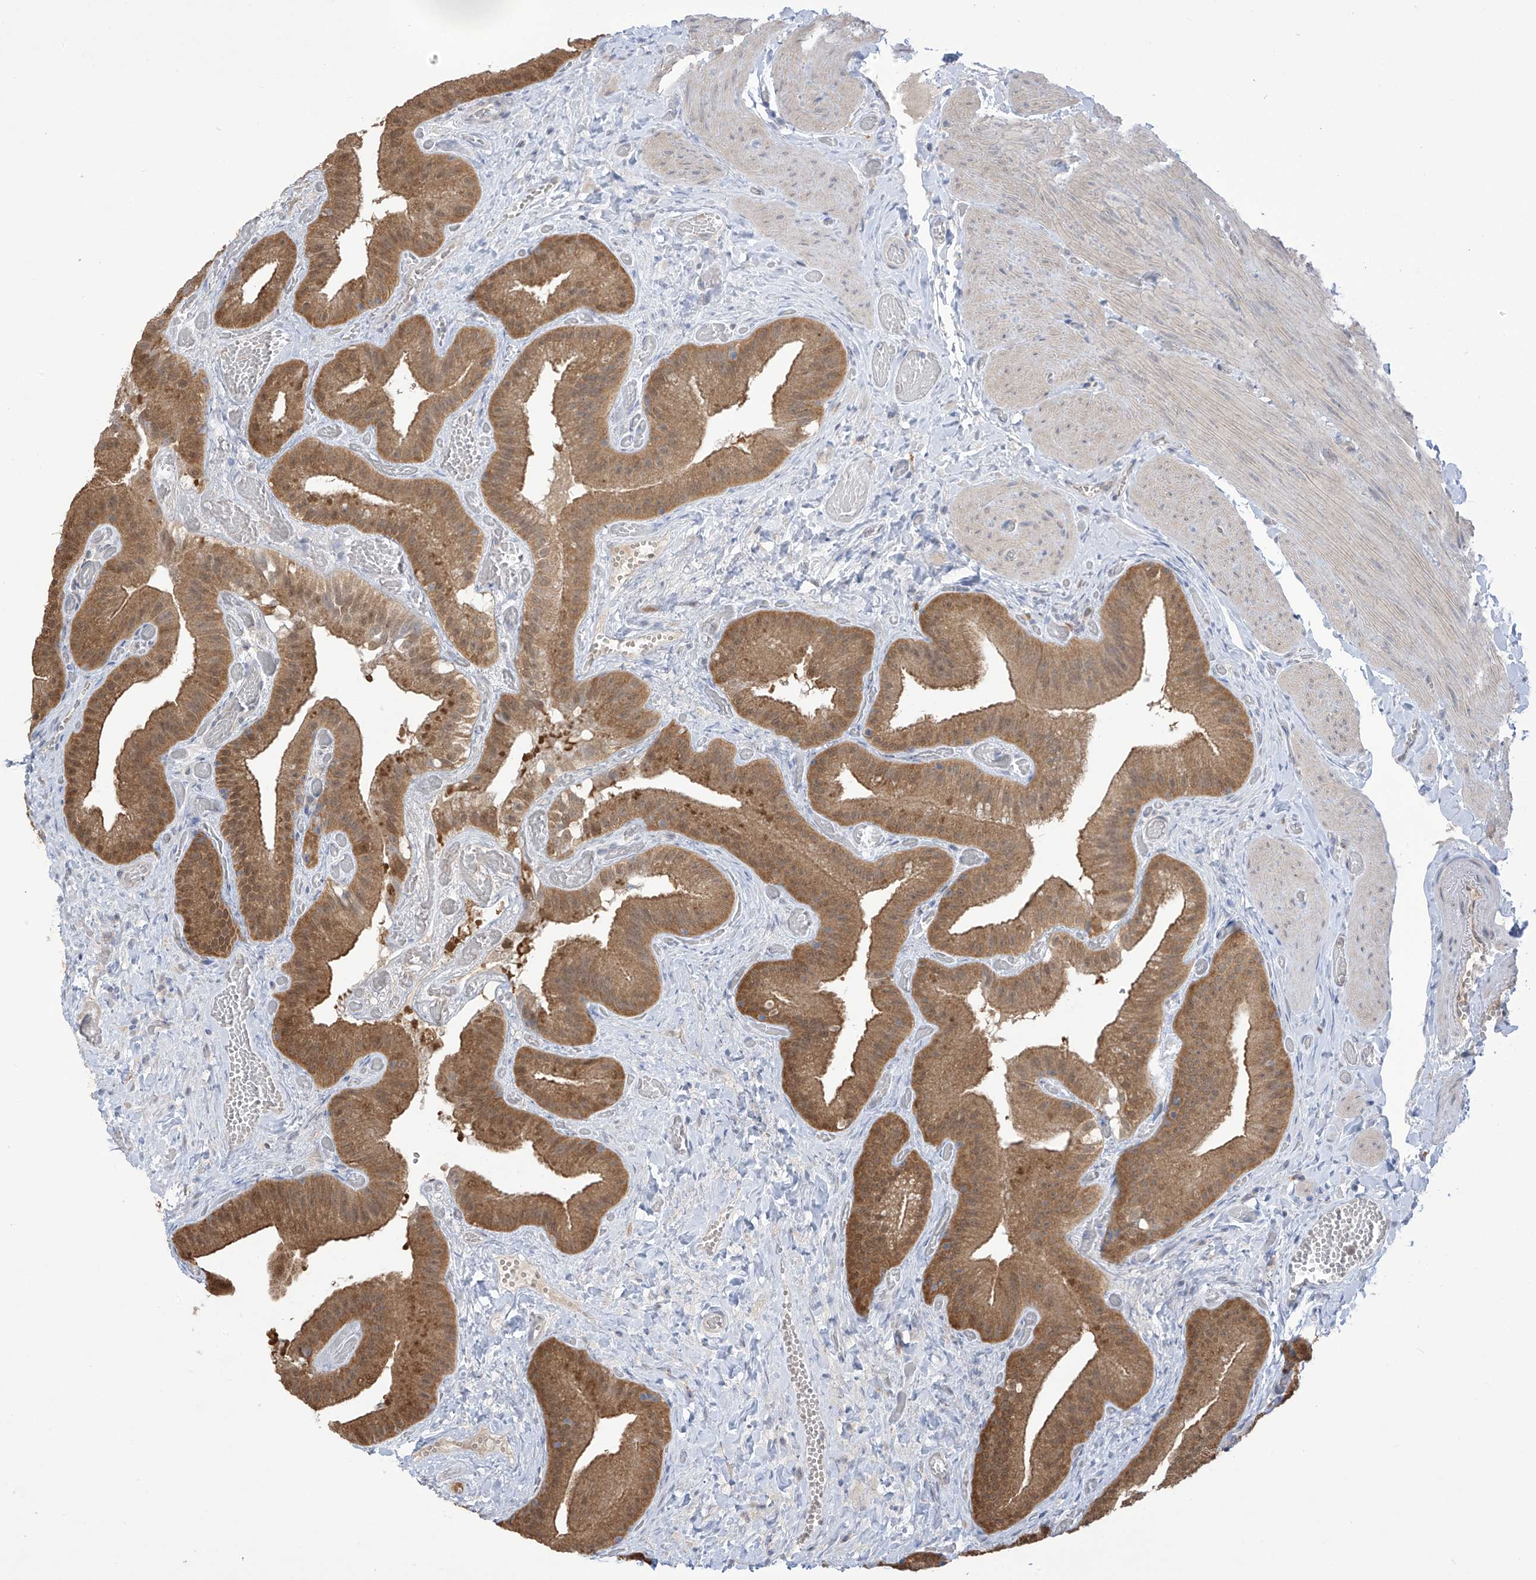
{"staining": {"intensity": "strong", "quantity": ">75%", "location": "cytoplasmic/membranous,nuclear"}, "tissue": "gallbladder", "cell_type": "Glandular cells", "image_type": "normal", "snomed": [{"axis": "morphology", "description": "Normal tissue, NOS"}, {"axis": "topography", "description": "Gallbladder"}], "caption": "Gallbladder stained with IHC exhibits strong cytoplasmic/membranous,nuclear positivity in about >75% of glandular cells. (DAB (3,3'-diaminobenzidine) = brown stain, brightfield microscopy at high magnification).", "gene": "IDH1", "patient": {"sex": "female", "age": 64}}